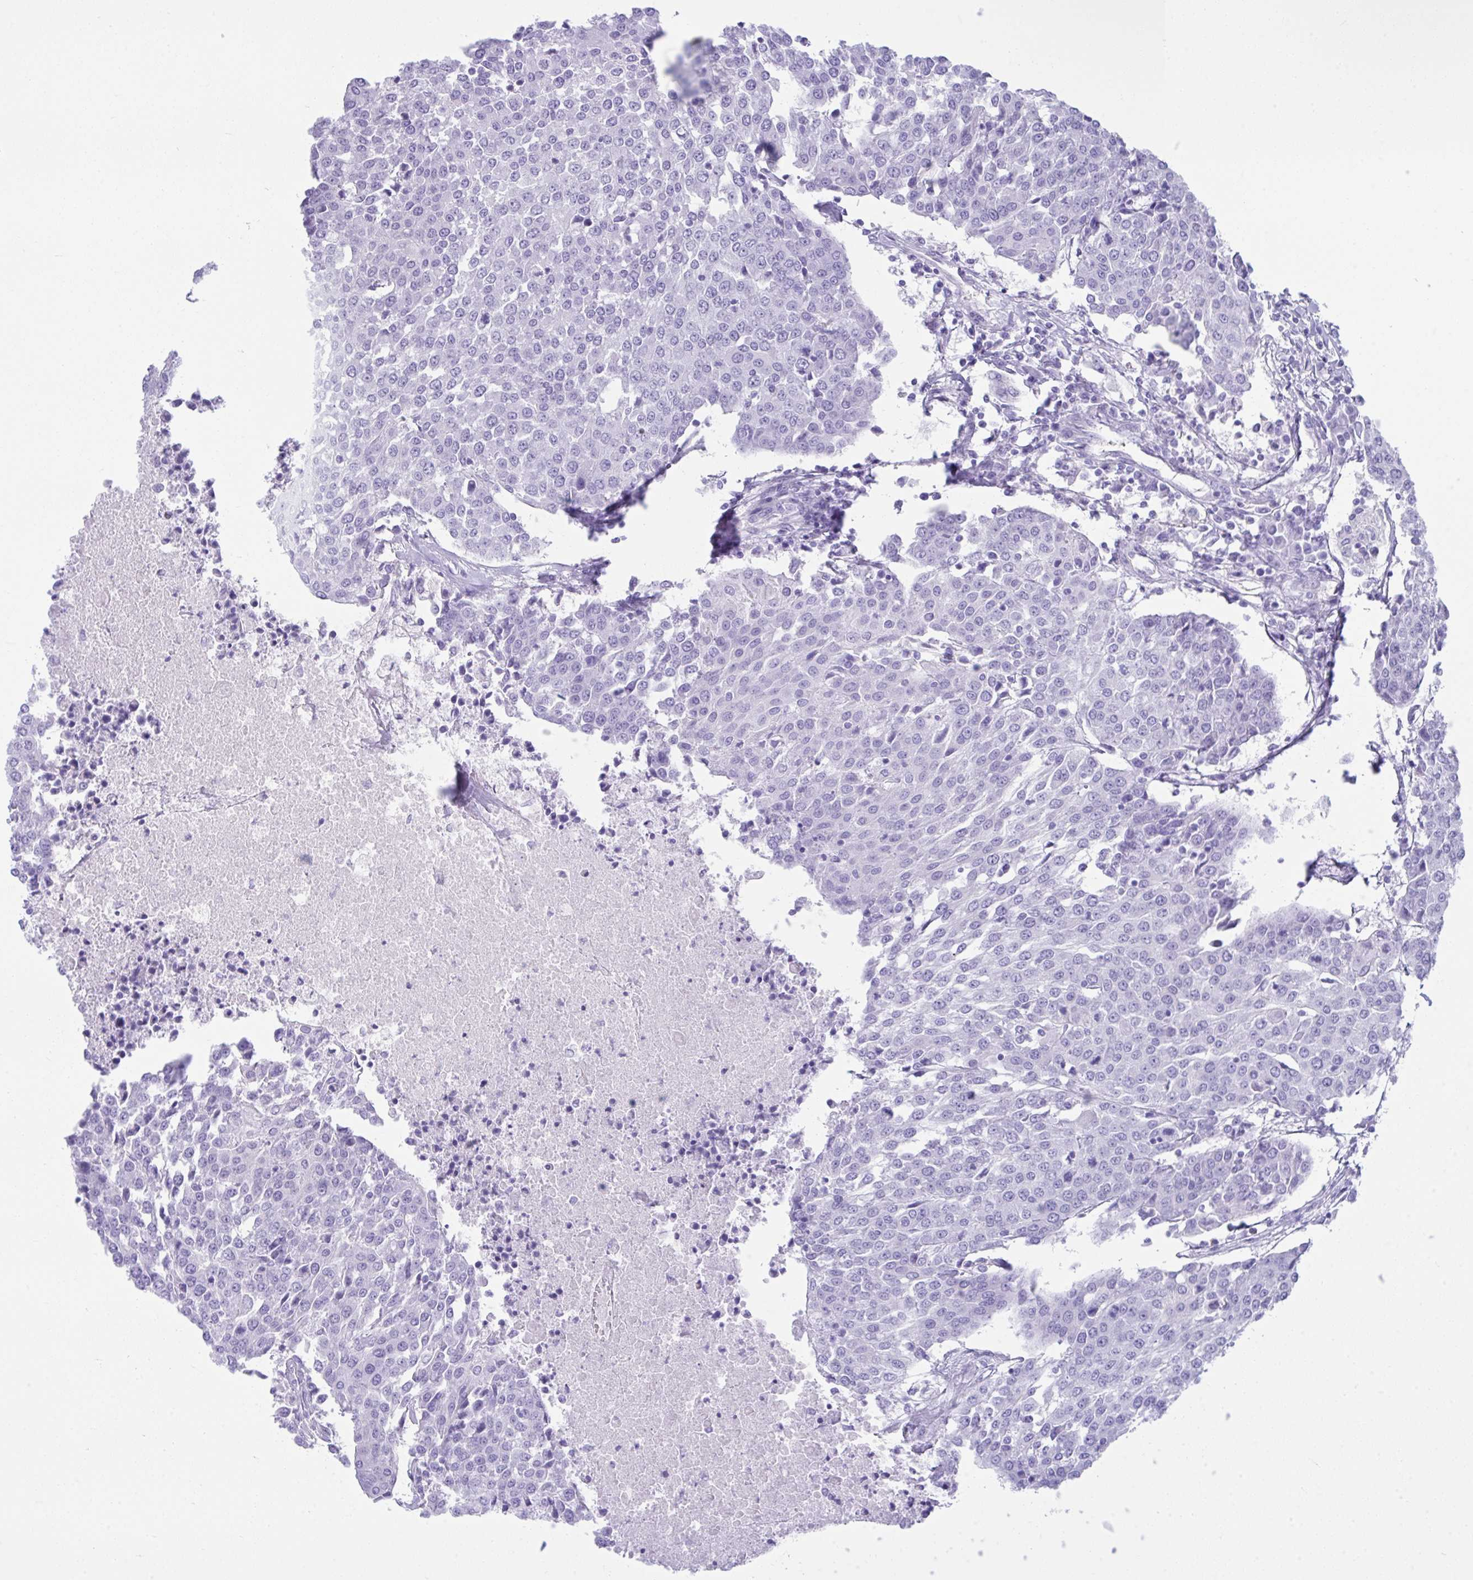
{"staining": {"intensity": "negative", "quantity": "none", "location": "none"}, "tissue": "urothelial cancer", "cell_type": "Tumor cells", "image_type": "cancer", "snomed": [{"axis": "morphology", "description": "Urothelial carcinoma, High grade"}, {"axis": "topography", "description": "Urinary bladder"}], "caption": "Immunohistochemistry histopathology image of neoplastic tissue: urothelial carcinoma (high-grade) stained with DAB displays no significant protein staining in tumor cells.", "gene": "PSCA", "patient": {"sex": "female", "age": 85}}